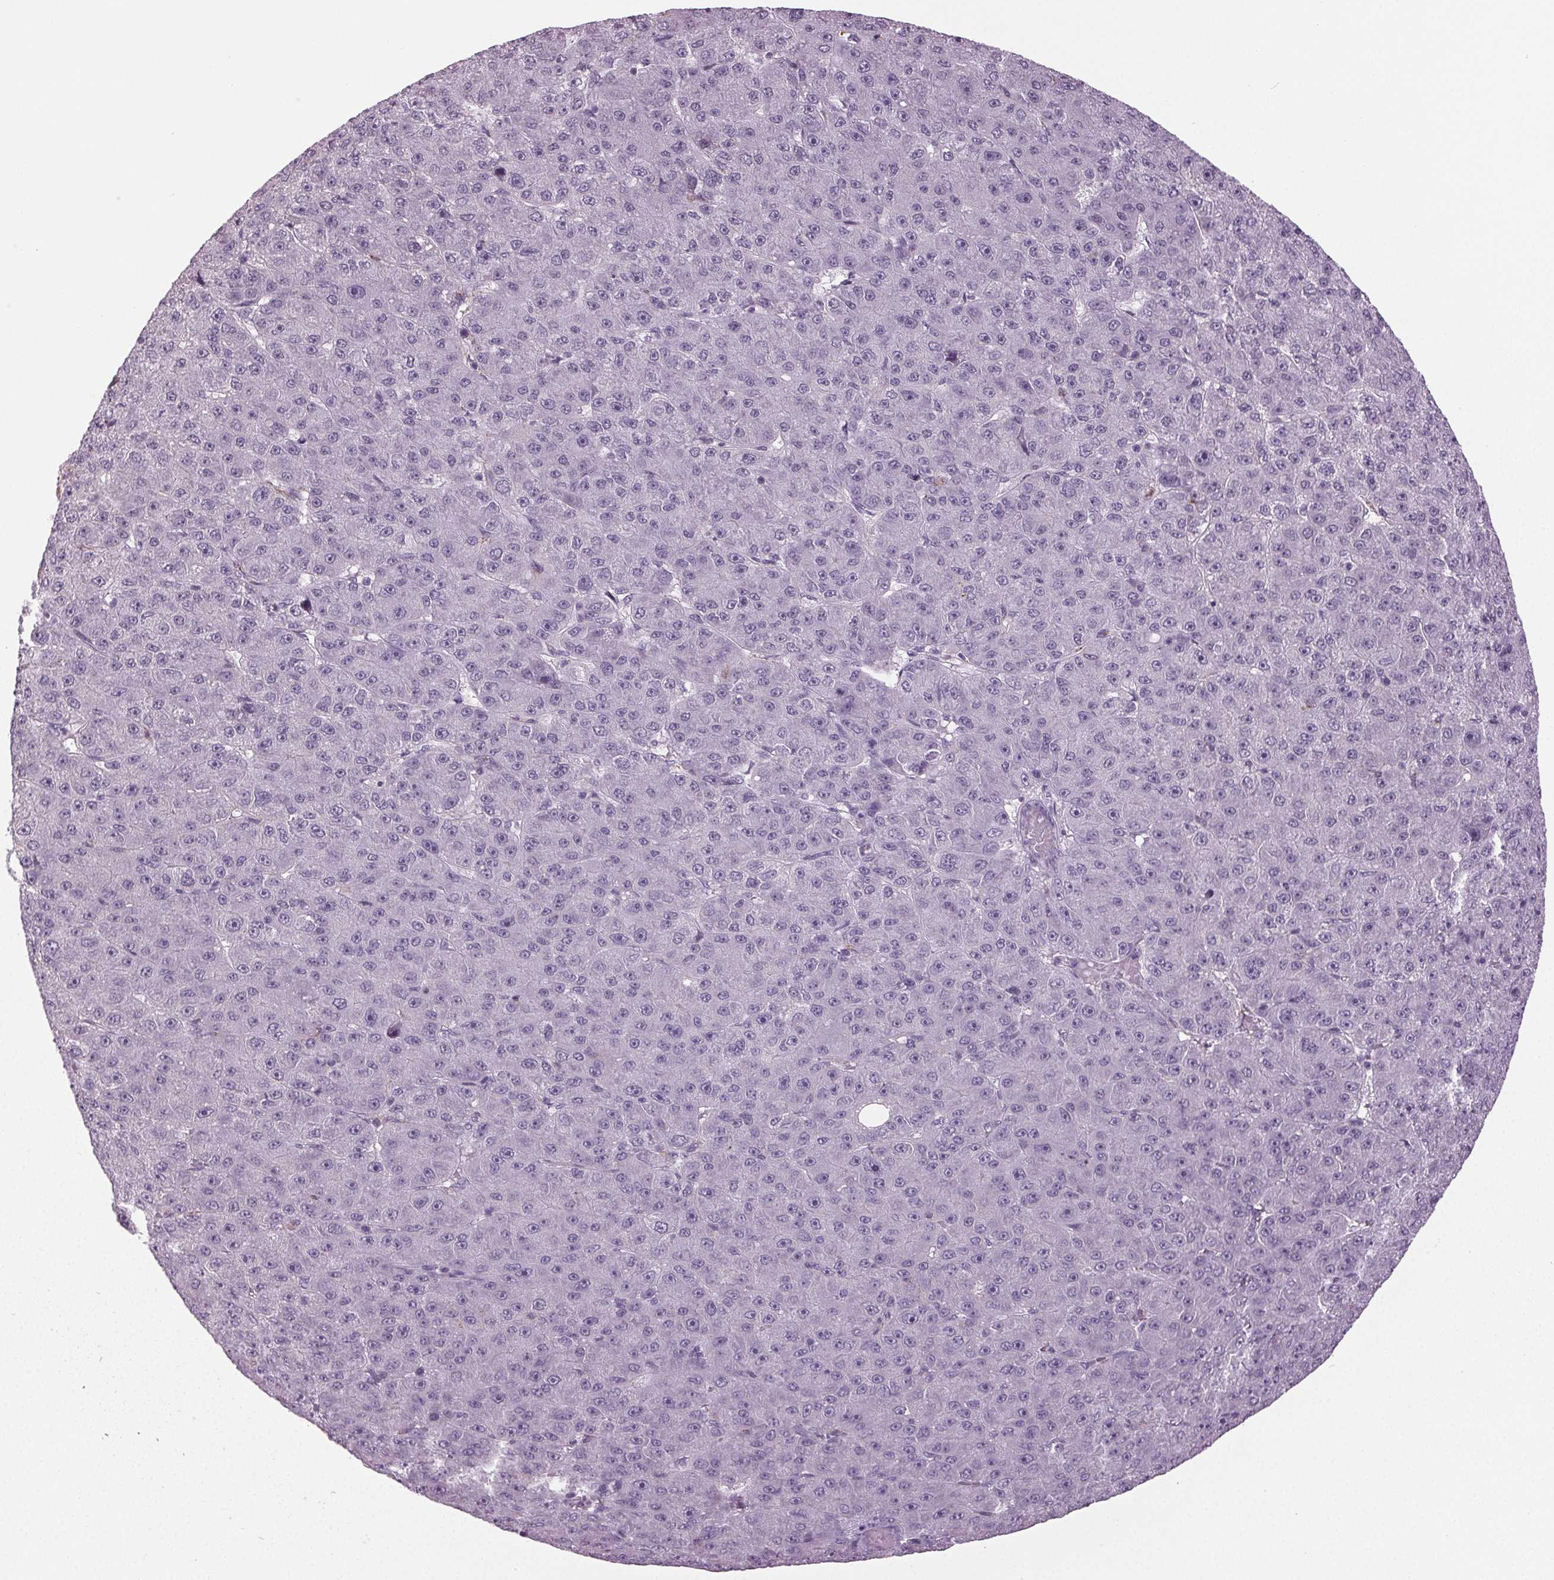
{"staining": {"intensity": "negative", "quantity": "none", "location": "none"}, "tissue": "liver cancer", "cell_type": "Tumor cells", "image_type": "cancer", "snomed": [{"axis": "morphology", "description": "Carcinoma, Hepatocellular, NOS"}, {"axis": "topography", "description": "Liver"}], "caption": "Tumor cells show no significant protein positivity in liver cancer (hepatocellular carcinoma).", "gene": "DNAH12", "patient": {"sex": "male", "age": 67}}